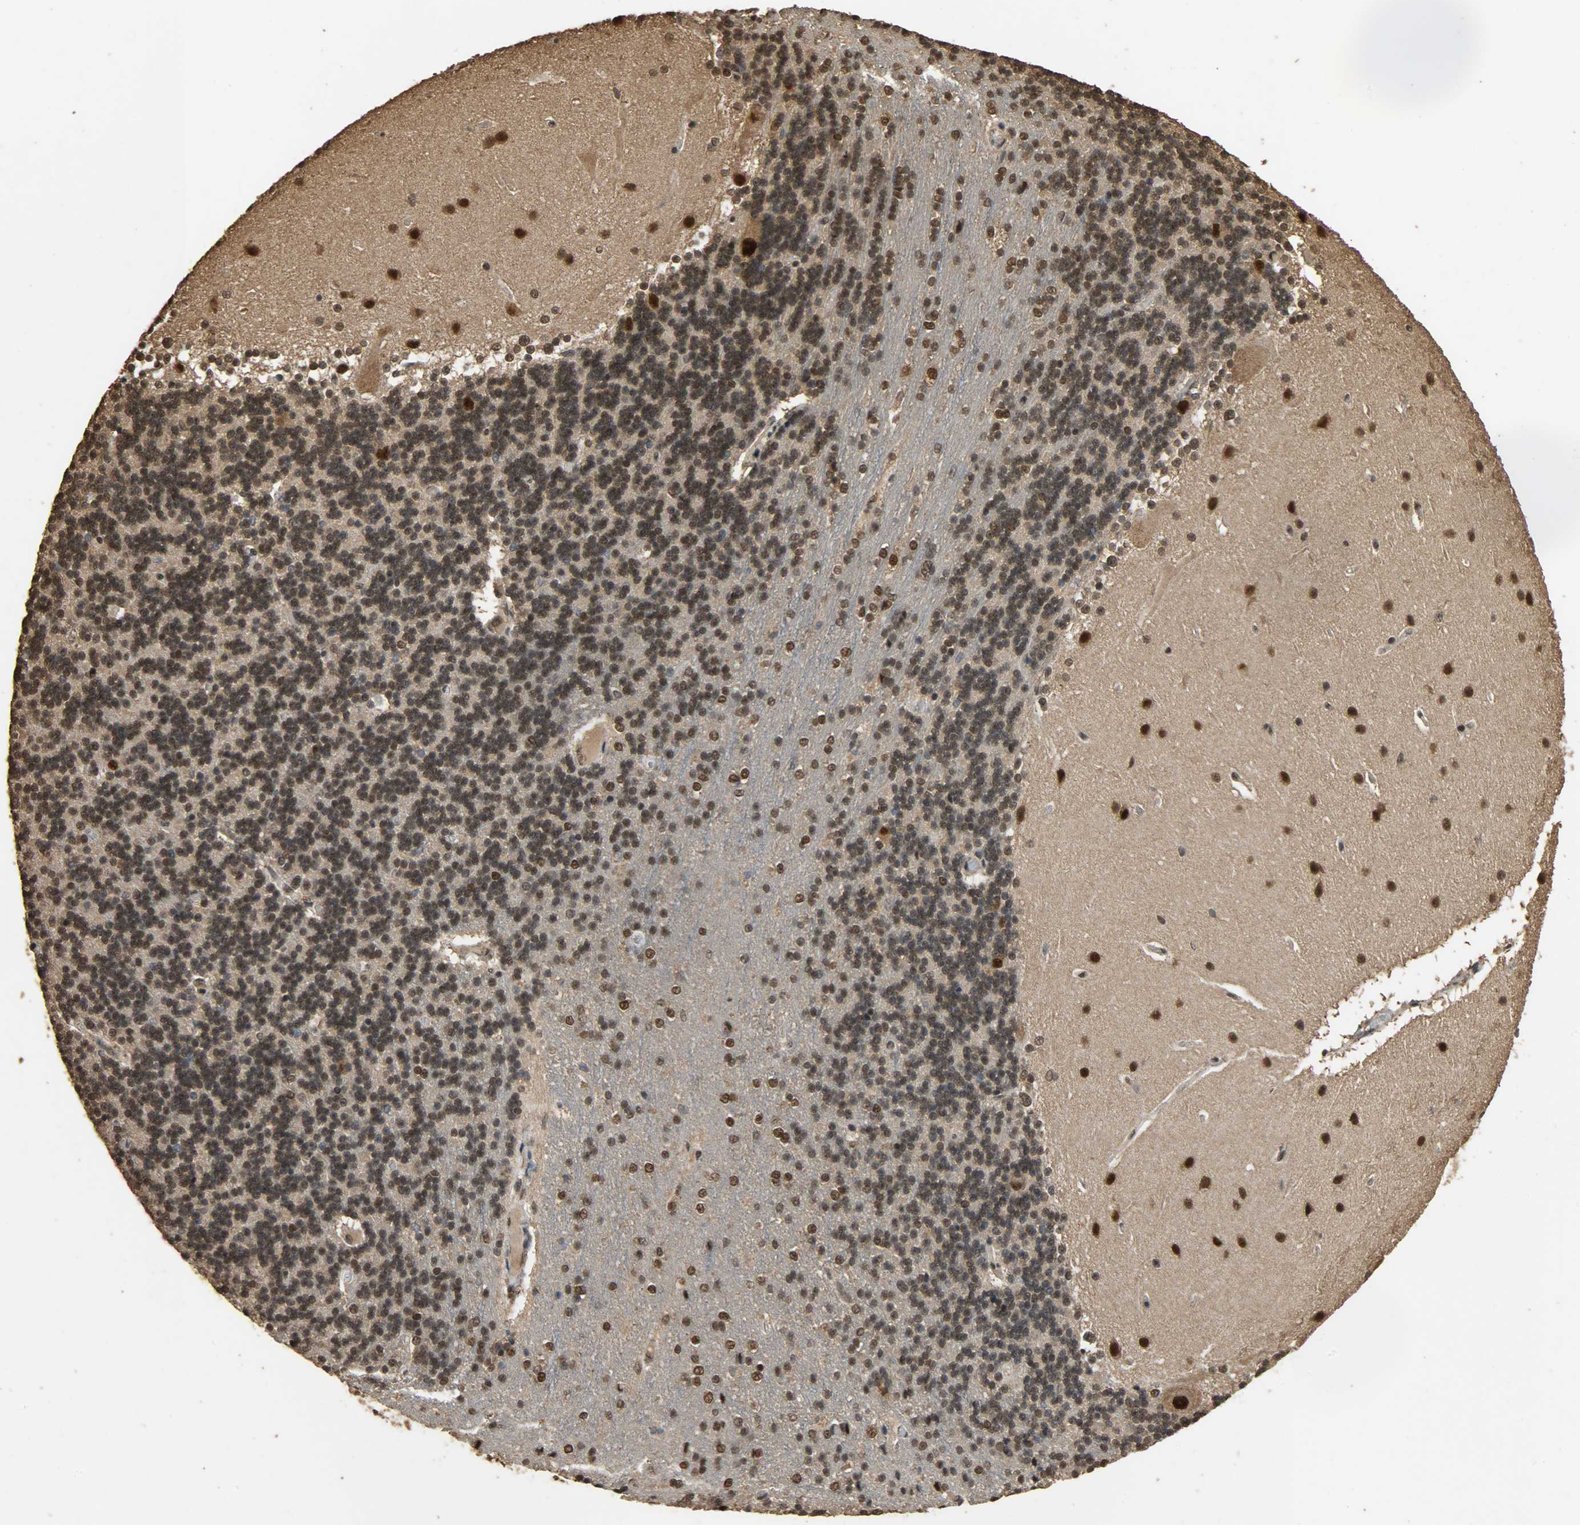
{"staining": {"intensity": "moderate", "quantity": ">75%", "location": "cytoplasmic/membranous,nuclear"}, "tissue": "cerebellum", "cell_type": "Cells in granular layer", "image_type": "normal", "snomed": [{"axis": "morphology", "description": "Normal tissue, NOS"}, {"axis": "topography", "description": "Cerebellum"}], "caption": "An image showing moderate cytoplasmic/membranous,nuclear positivity in about >75% of cells in granular layer in unremarkable cerebellum, as visualized by brown immunohistochemical staining.", "gene": "CCNT2", "patient": {"sex": "female", "age": 54}}